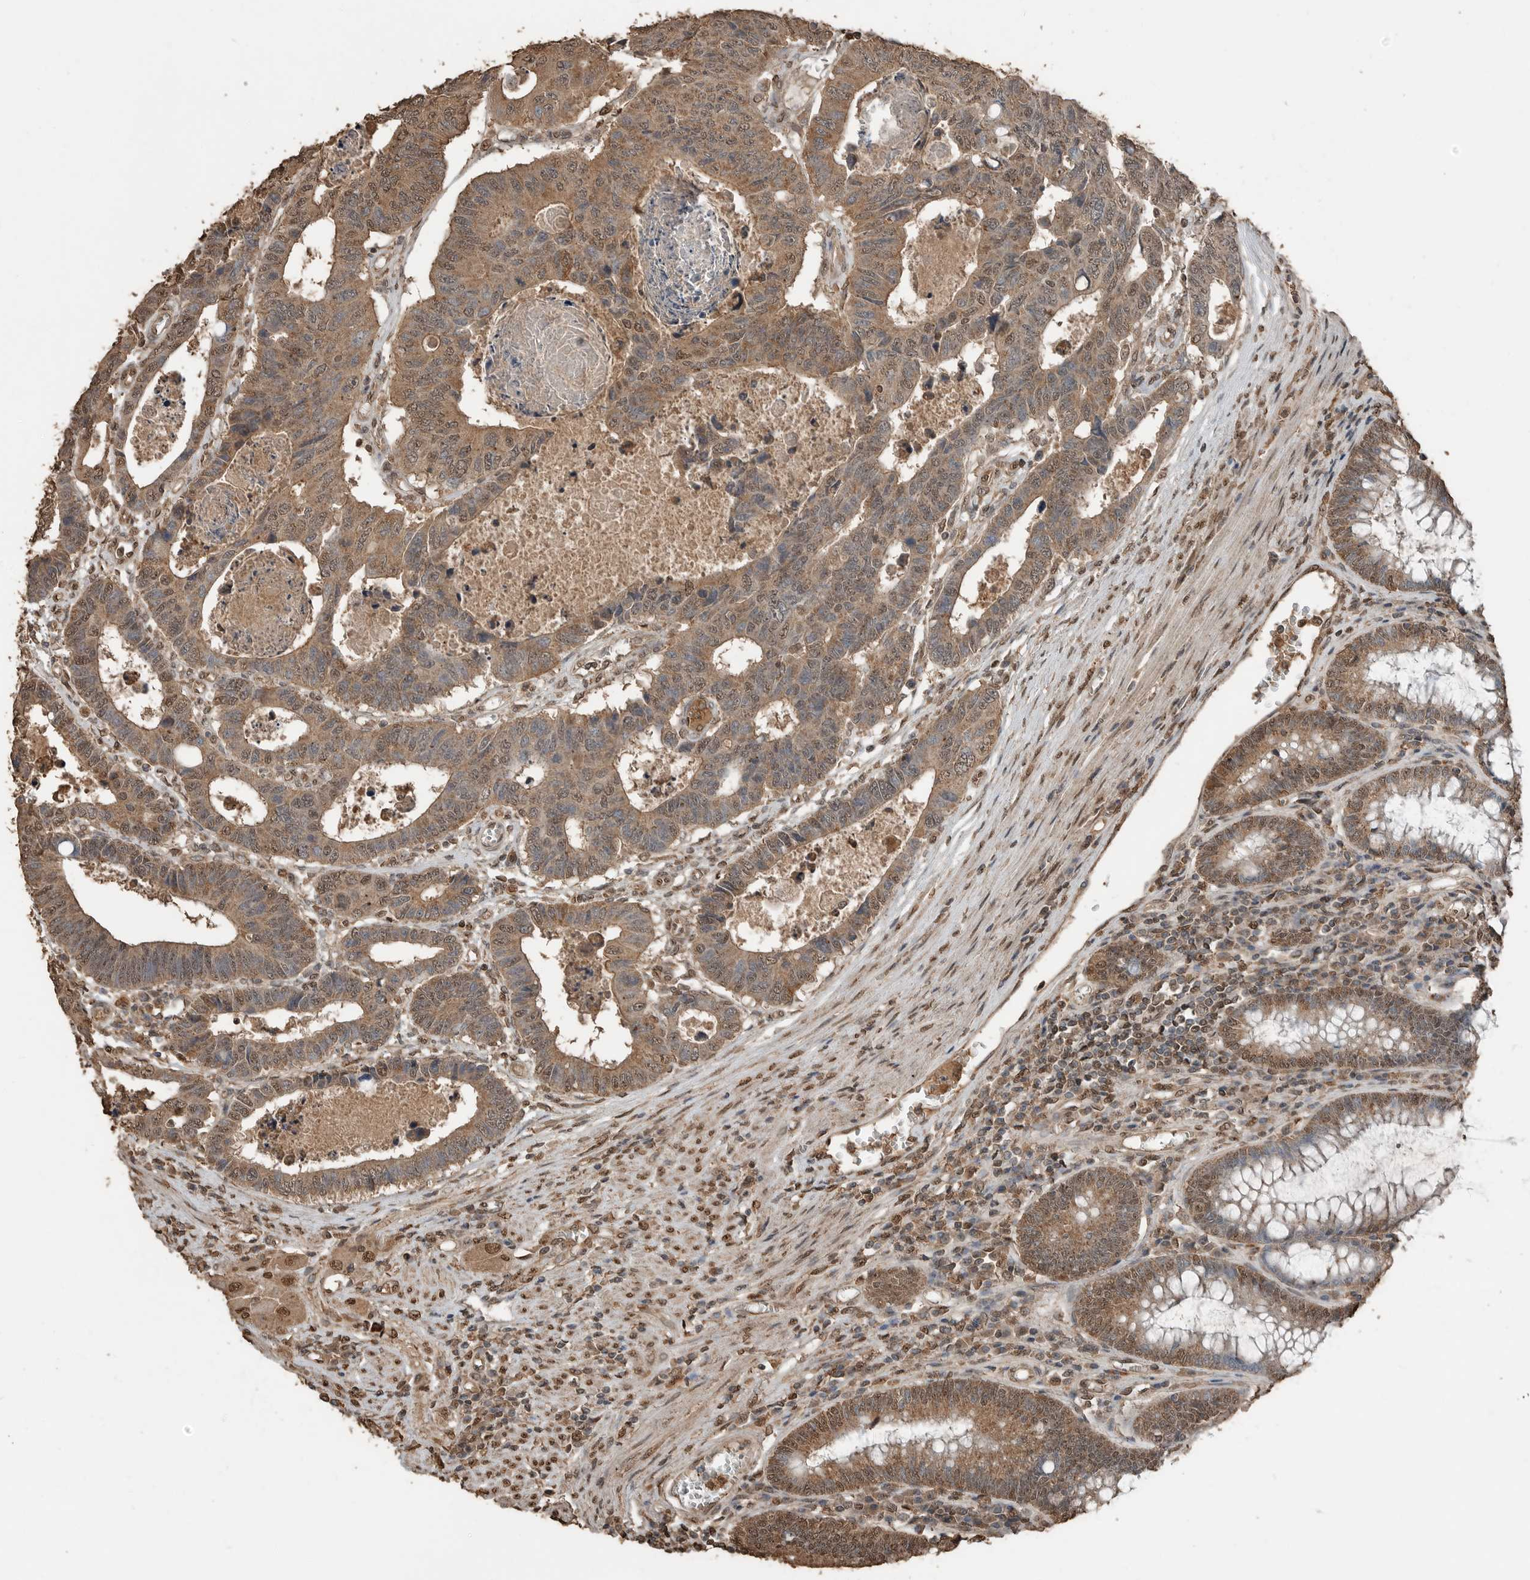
{"staining": {"intensity": "moderate", "quantity": ">75%", "location": "cytoplasmic/membranous,nuclear"}, "tissue": "colorectal cancer", "cell_type": "Tumor cells", "image_type": "cancer", "snomed": [{"axis": "morphology", "description": "Adenocarcinoma, NOS"}, {"axis": "topography", "description": "Rectum"}], "caption": "Immunohistochemical staining of colorectal adenocarcinoma displays medium levels of moderate cytoplasmic/membranous and nuclear protein positivity in approximately >75% of tumor cells.", "gene": "BLZF1", "patient": {"sex": "male", "age": 84}}